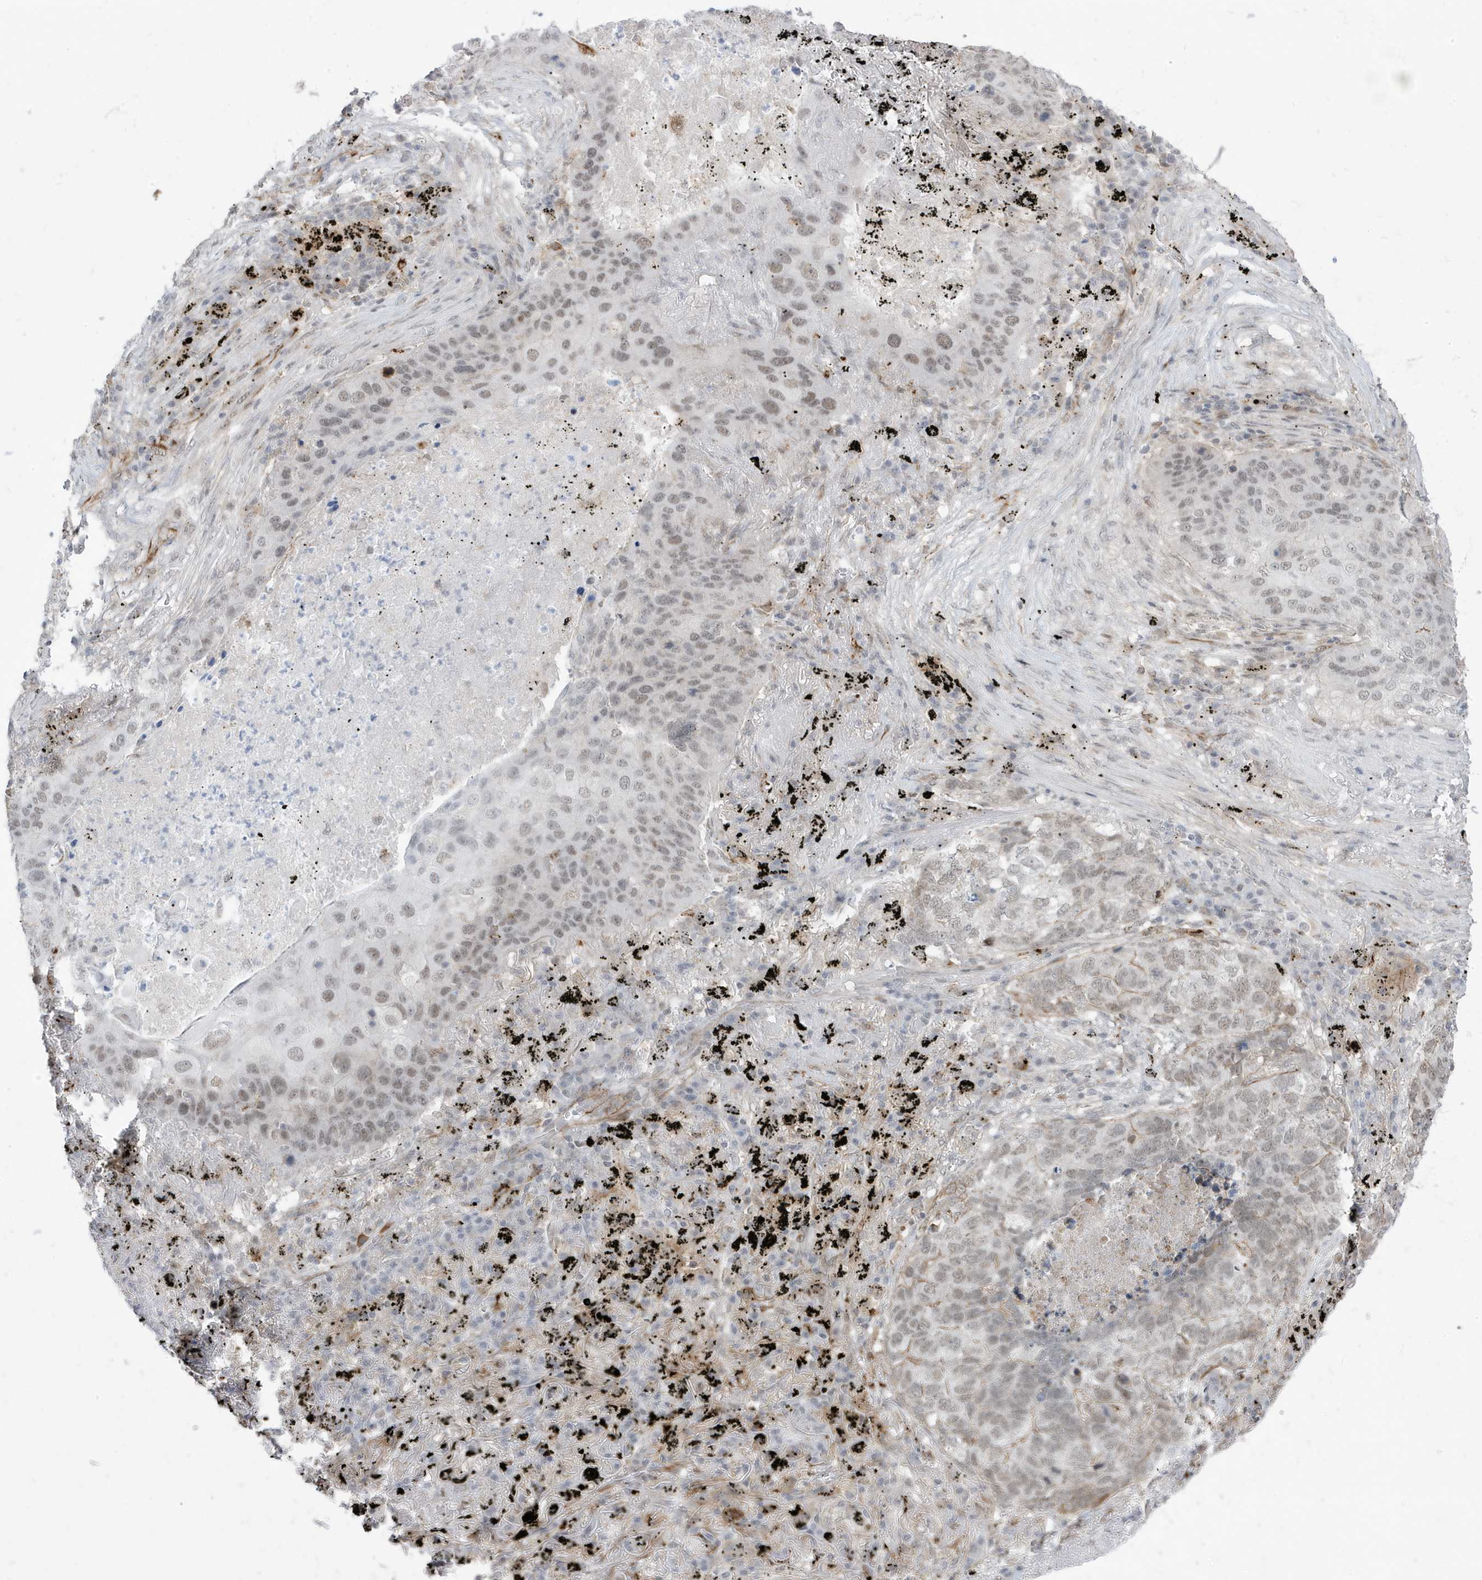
{"staining": {"intensity": "weak", "quantity": ">75%", "location": "nuclear"}, "tissue": "lung cancer", "cell_type": "Tumor cells", "image_type": "cancer", "snomed": [{"axis": "morphology", "description": "Squamous cell carcinoma, NOS"}, {"axis": "topography", "description": "Lung"}], "caption": "Immunohistochemistry of human squamous cell carcinoma (lung) exhibits low levels of weak nuclear expression in about >75% of tumor cells.", "gene": "ADAMTSL3", "patient": {"sex": "female", "age": 63}}